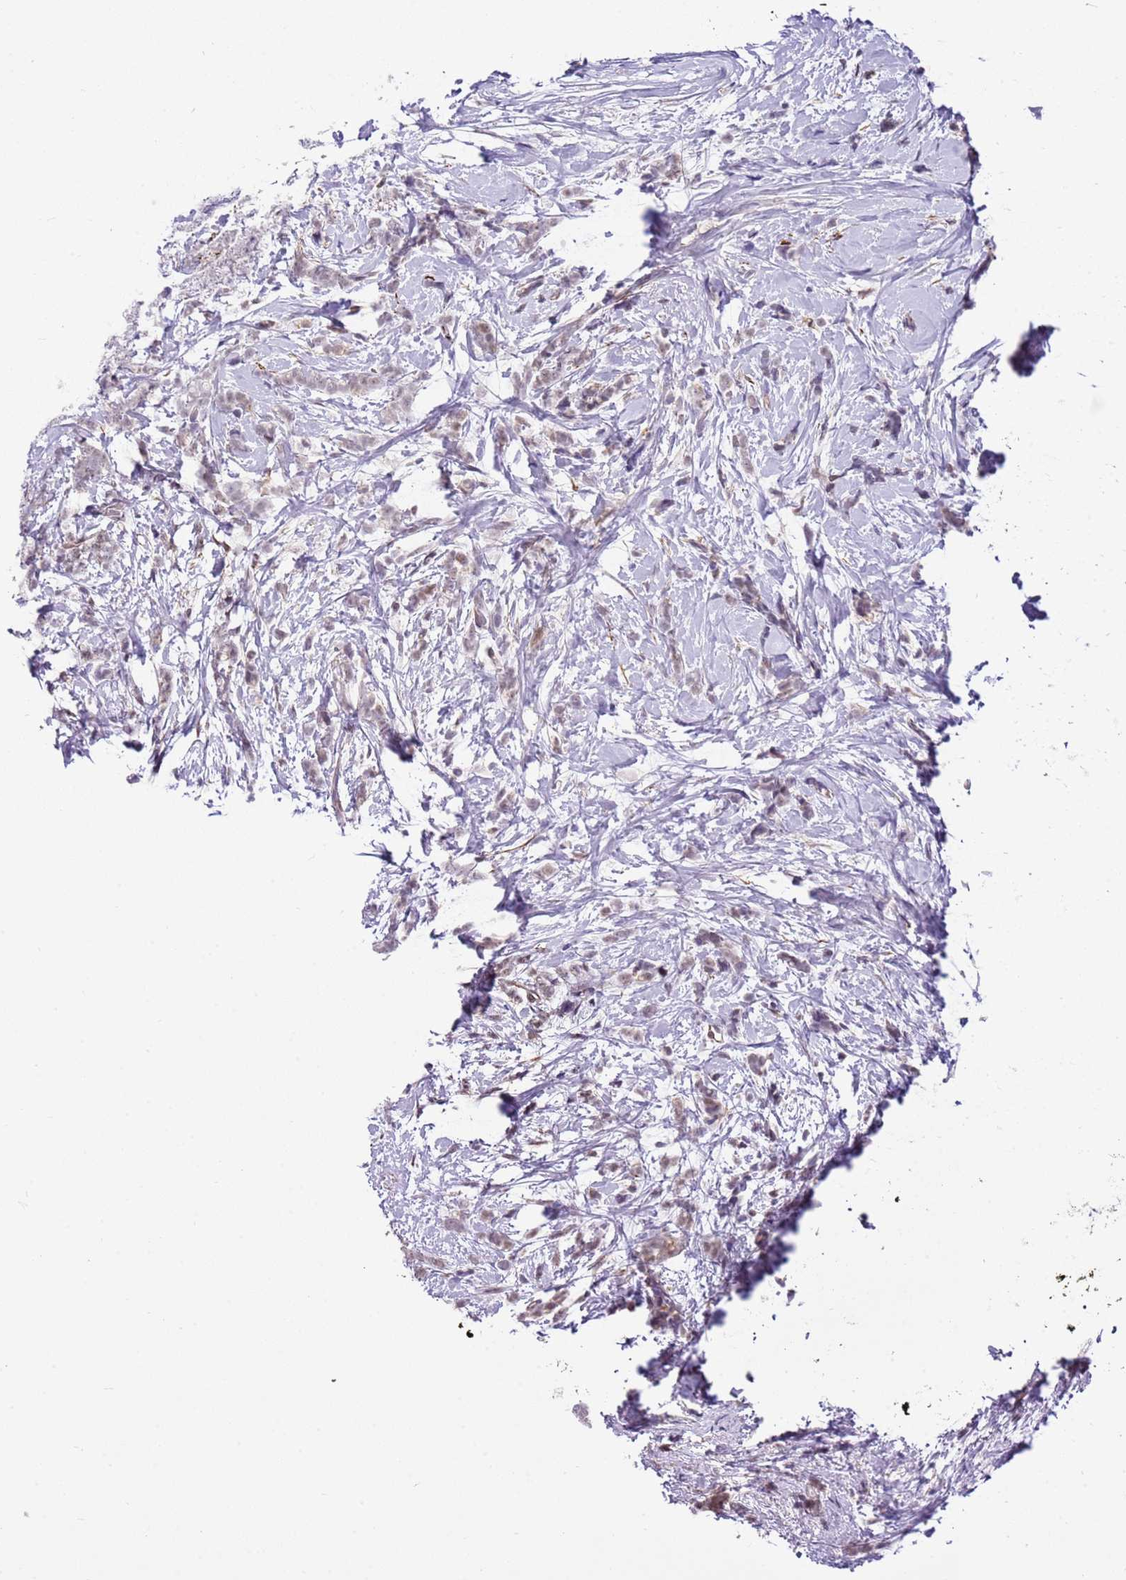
{"staining": {"intensity": "weak", "quantity": ">75%", "location": "nuclear"}, "tissue": "breast cancer", "cell_type": "Tumor cells", "image_type": "cancer", "snomed": [{"axis": "morphology", "description": "Lobular carcinoma"}, {"axis": "topography", "description": "Breast"}], "caption": "An image of human breast lobular carcinoma stained for a protein displays weak nuclear brown staining in tumor cells. (Brightfield microscopy of DAB IHC at high magnification).", "gene": "SMIM4", "patient": {"sex": "female", "age": 58}}